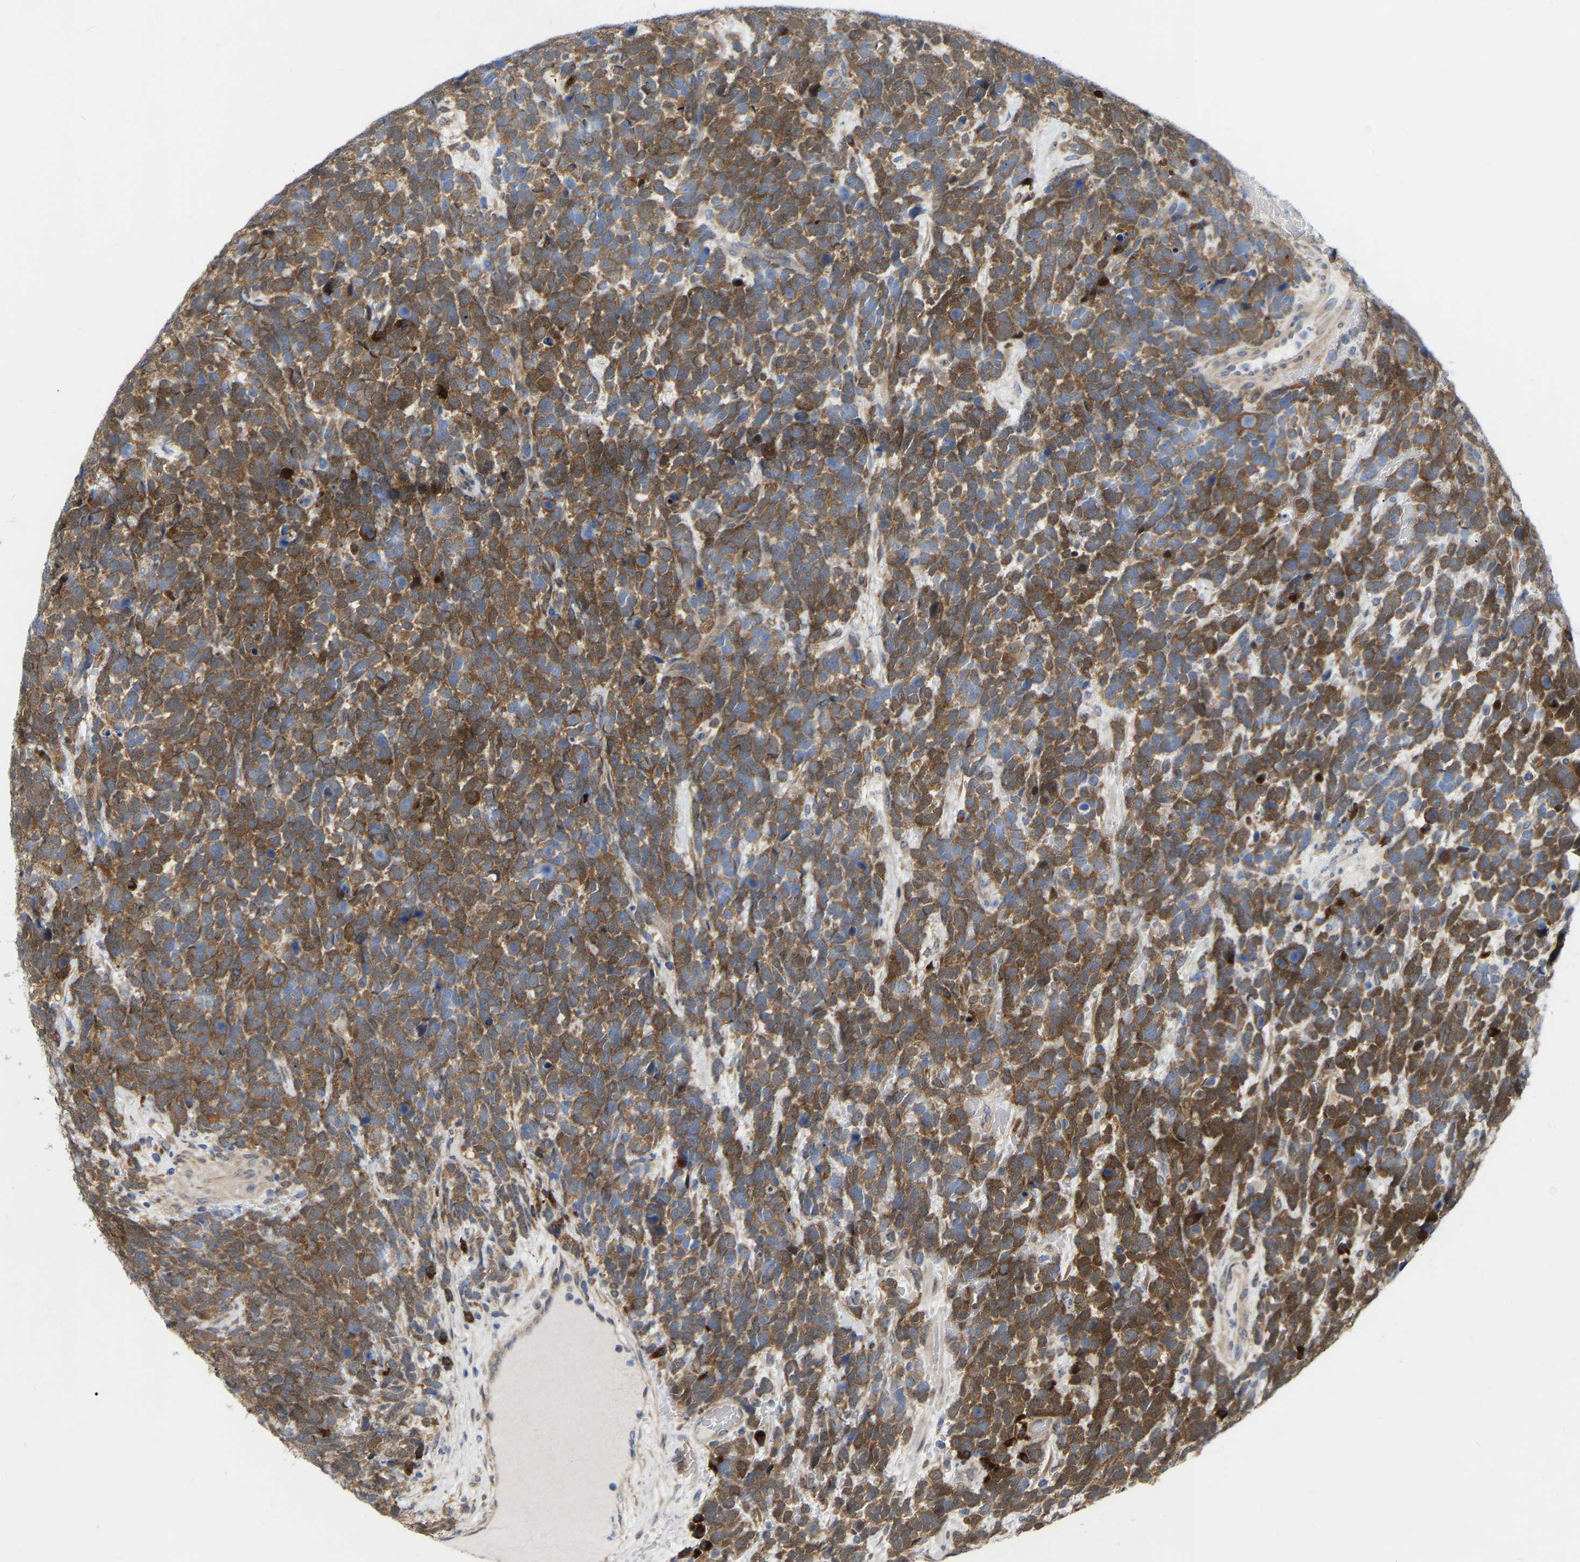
{"staining": {"intensity": "moderate", "quantity": ">75%", "location": "cytoplasmic/membranous"}, "tissue": "urothelial cancer", "cell_type": "Tumor cells", "image_type": "cancer", "snomed": [{"axis": "morphology", "description": "Urothelial carcinoma, High grade"}, {"axis": "topography", "description": "Urinary bladder"}], "caption": "This is an image of immunohistochemistry staining of urothelial cancer, which shows moderate positivity in the cytoplasmic/membranous of tumor cells.", "gene": "UBE4B", "patient": {"sex": "female", "age": 82}}